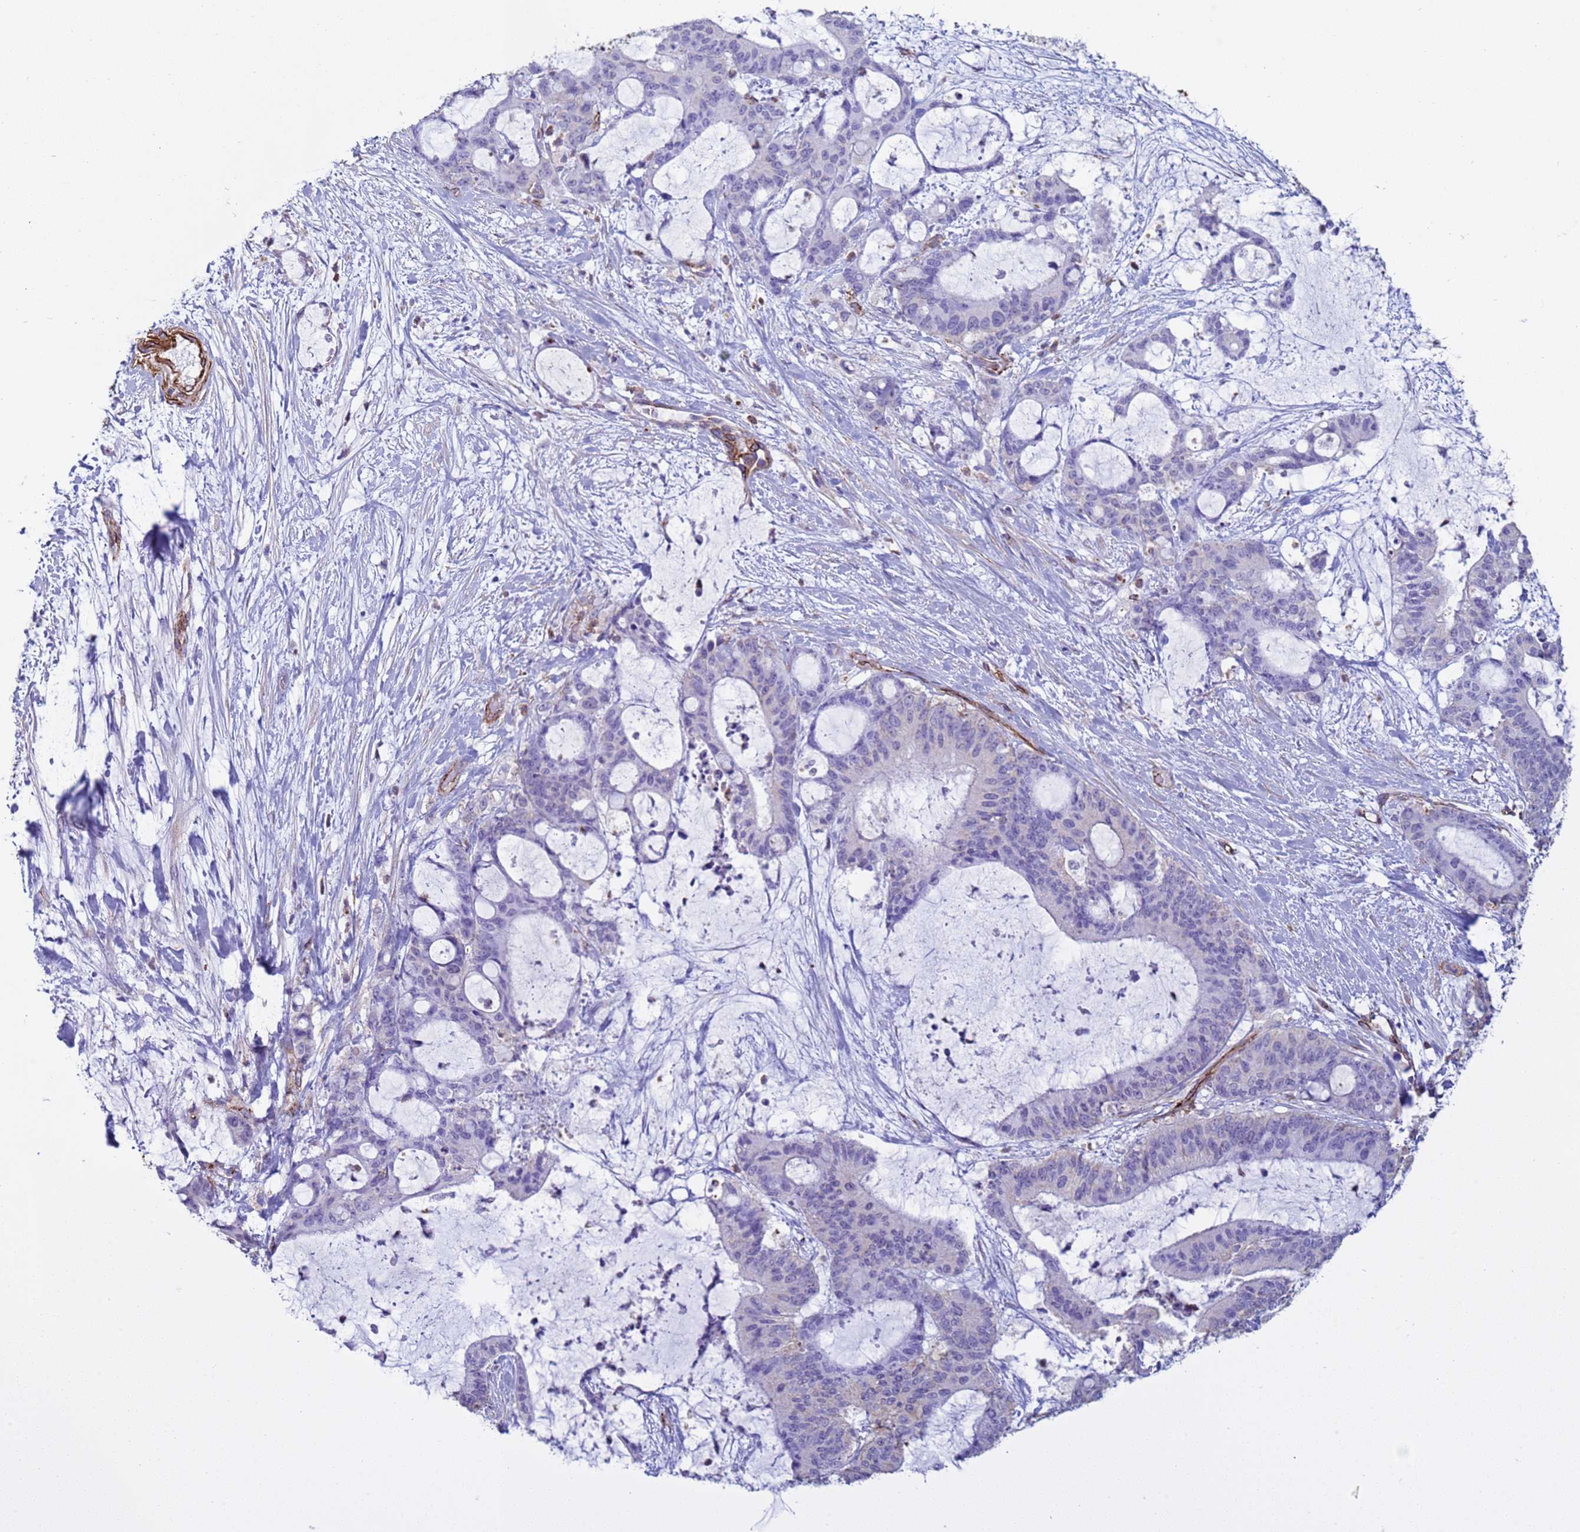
{"staining": {"intensity": "negative", "quantity": "none", "location": "none"}, "tissue": "liver cancer", "cell_type": "Tumor cells", "image_type": "cancer", "snomed": [{"axis": "morphology", "description": "Normal tissue, NOS"}, {"axis": "morphology", "description": "Cholangiocarcinoma"}, {"axis": "topography", "description": "Liver"}, {"axis": "topography", "description": "Peripheral nerve tissue"}], "caption": "High power microscopy histopathology image of an immunohistochemistry (IHC) micrograph of liver cancer (cholangiocarcinoma), revealing no significant staining in tumor cells.", "gene": "GASK1A", "patient": {"sex": "female", "age": 73}}